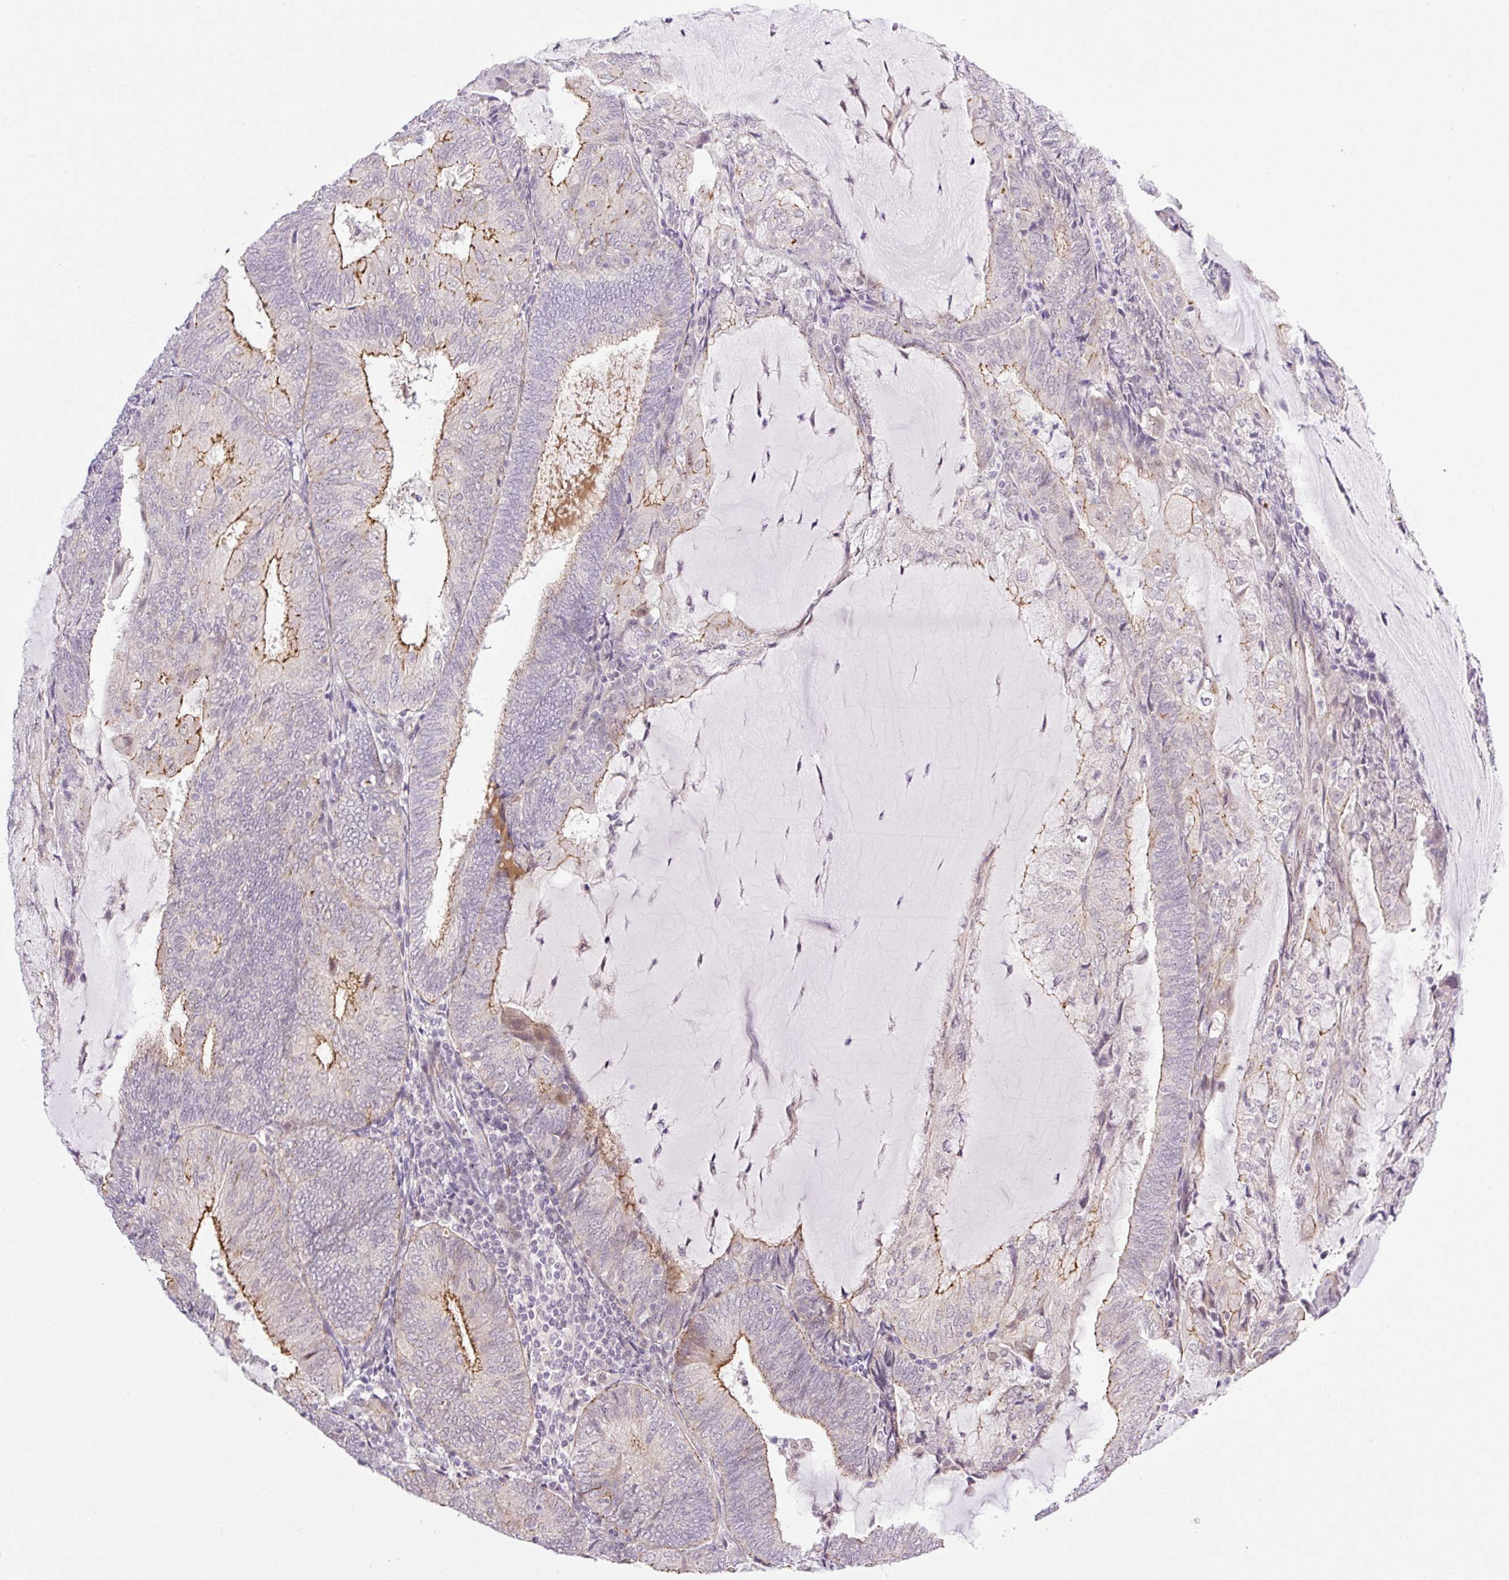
{"staining": {"intensity": "strong", "quantity": "25%-75%", "location": "cytoplasmic/membranous"}, "tissue": "endometrial cancer", "cell_type": "Tumor cells", "image_type": "cancer", "snomed": [{"axis": "morphology", "description": "Adenocarcinoma, NOS"}, {"axis": "topography", "description": "Endometrium"}], "caption": "Approximately 25%-75% of tumor cells in human endometrial cancer display strong cytoplasmic/membranous protein staining as visualized by brown immunohistochemical staining.", "gene": "ICE1", "patient": {"sex": "female", "age": 81}}